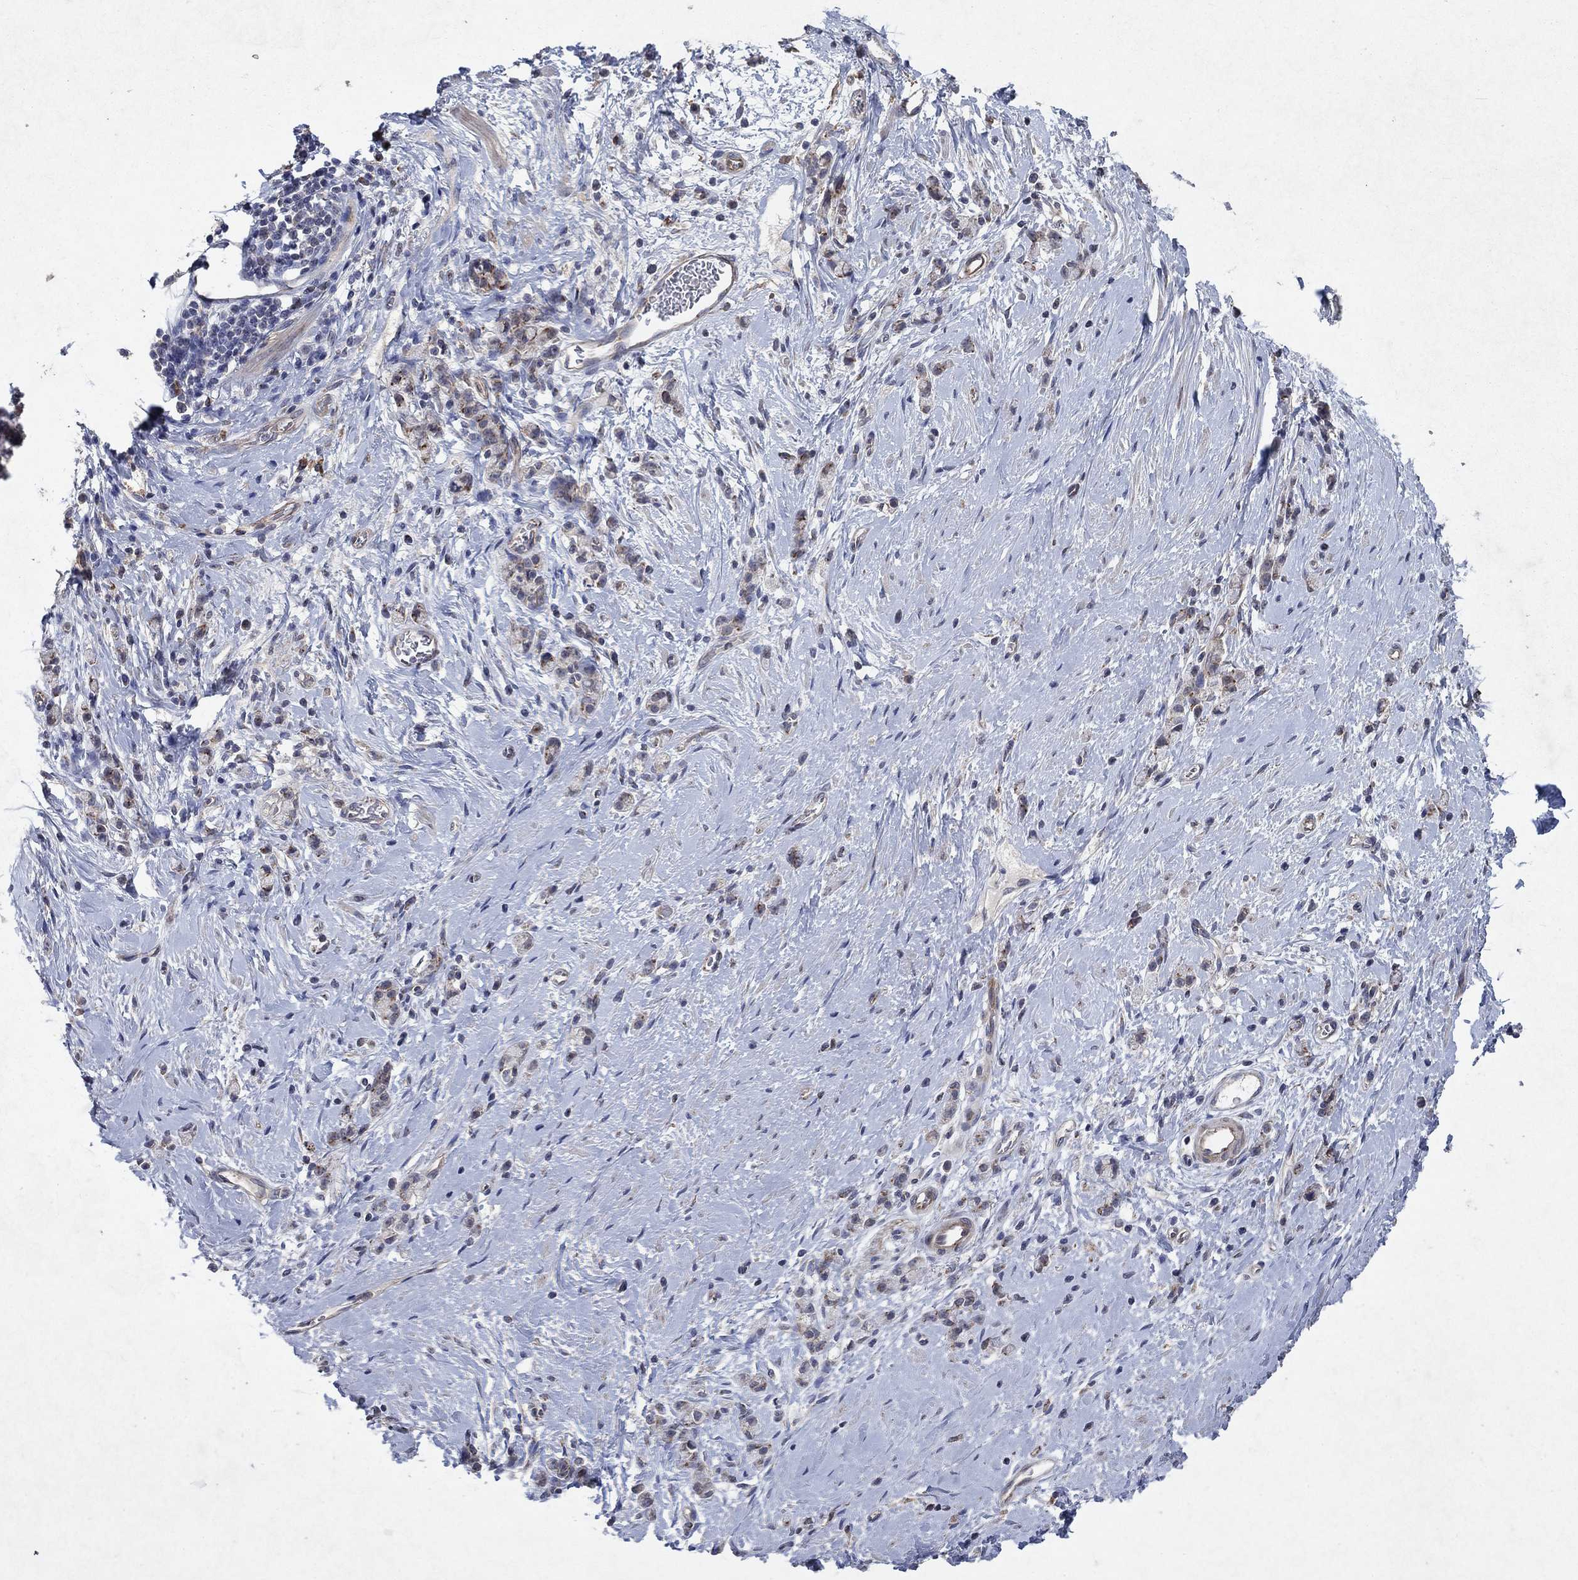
{"staining": {"intensity": "strong", "quantity": "<25%", "location": "cytoplasmic/membranous"}, "tissue": "stomach cancer", "cell_type": "Tumor cells", "image_type": "cancer", "snomed": [{"axis": "morphology", "description": "Adenocarcinoma, NOS"}, {"axis": "topography", "description": "Stomach"}], "caption": "A high-resolution image shows IHC staining of stomach adenocarcinoma, which reveals strong cytoplasmic/membranous expression in approximately <25% of tumor cells.", "gene": "FRG1", "patient": {"sex": "male", "age": 58}}